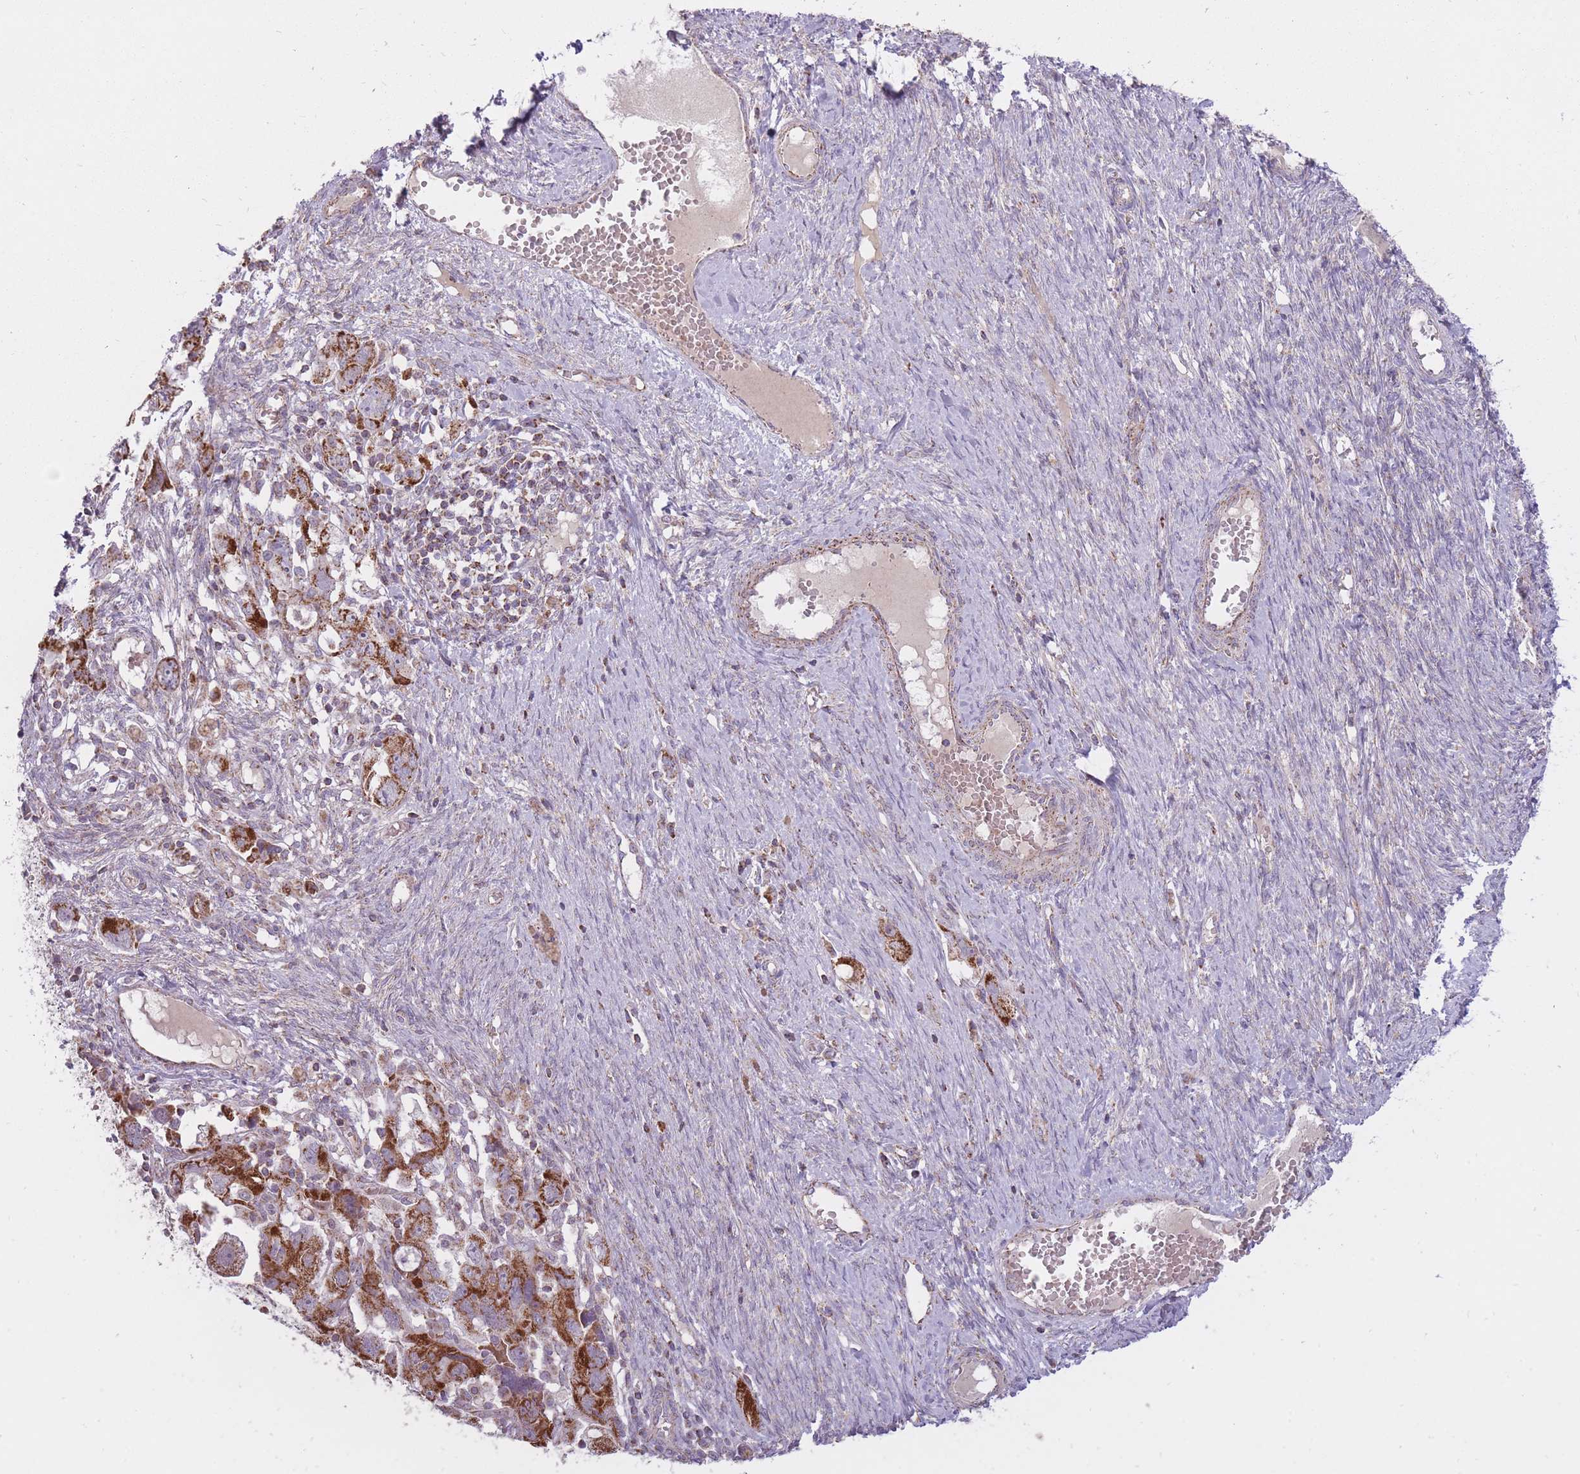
{"staining": {"intensity": "strong", "quantity": ">75%", "location": "cytoplasmic/membranous"}, "tissue": "ovarian cancer", "cell_type": "Tumor cells", "image_type": "cancer", "snomed": [{"axis": "morphology", "description": "Carcinoma, NOS"}, {"axis": "morphology", "description": "Cystadenocarcinoma, serous, NOS"}, {"axis": "topography", "description": "Ovary"}], "caption": "Human serous cystadenocarcinoma (ovarian) stained for a protein (brown) displays strong cytoplasmic/membranous positive expression in about >75% of tumor cells.", "gene": "LIN7C", "patient": {"sex": "female", "age": 69}}